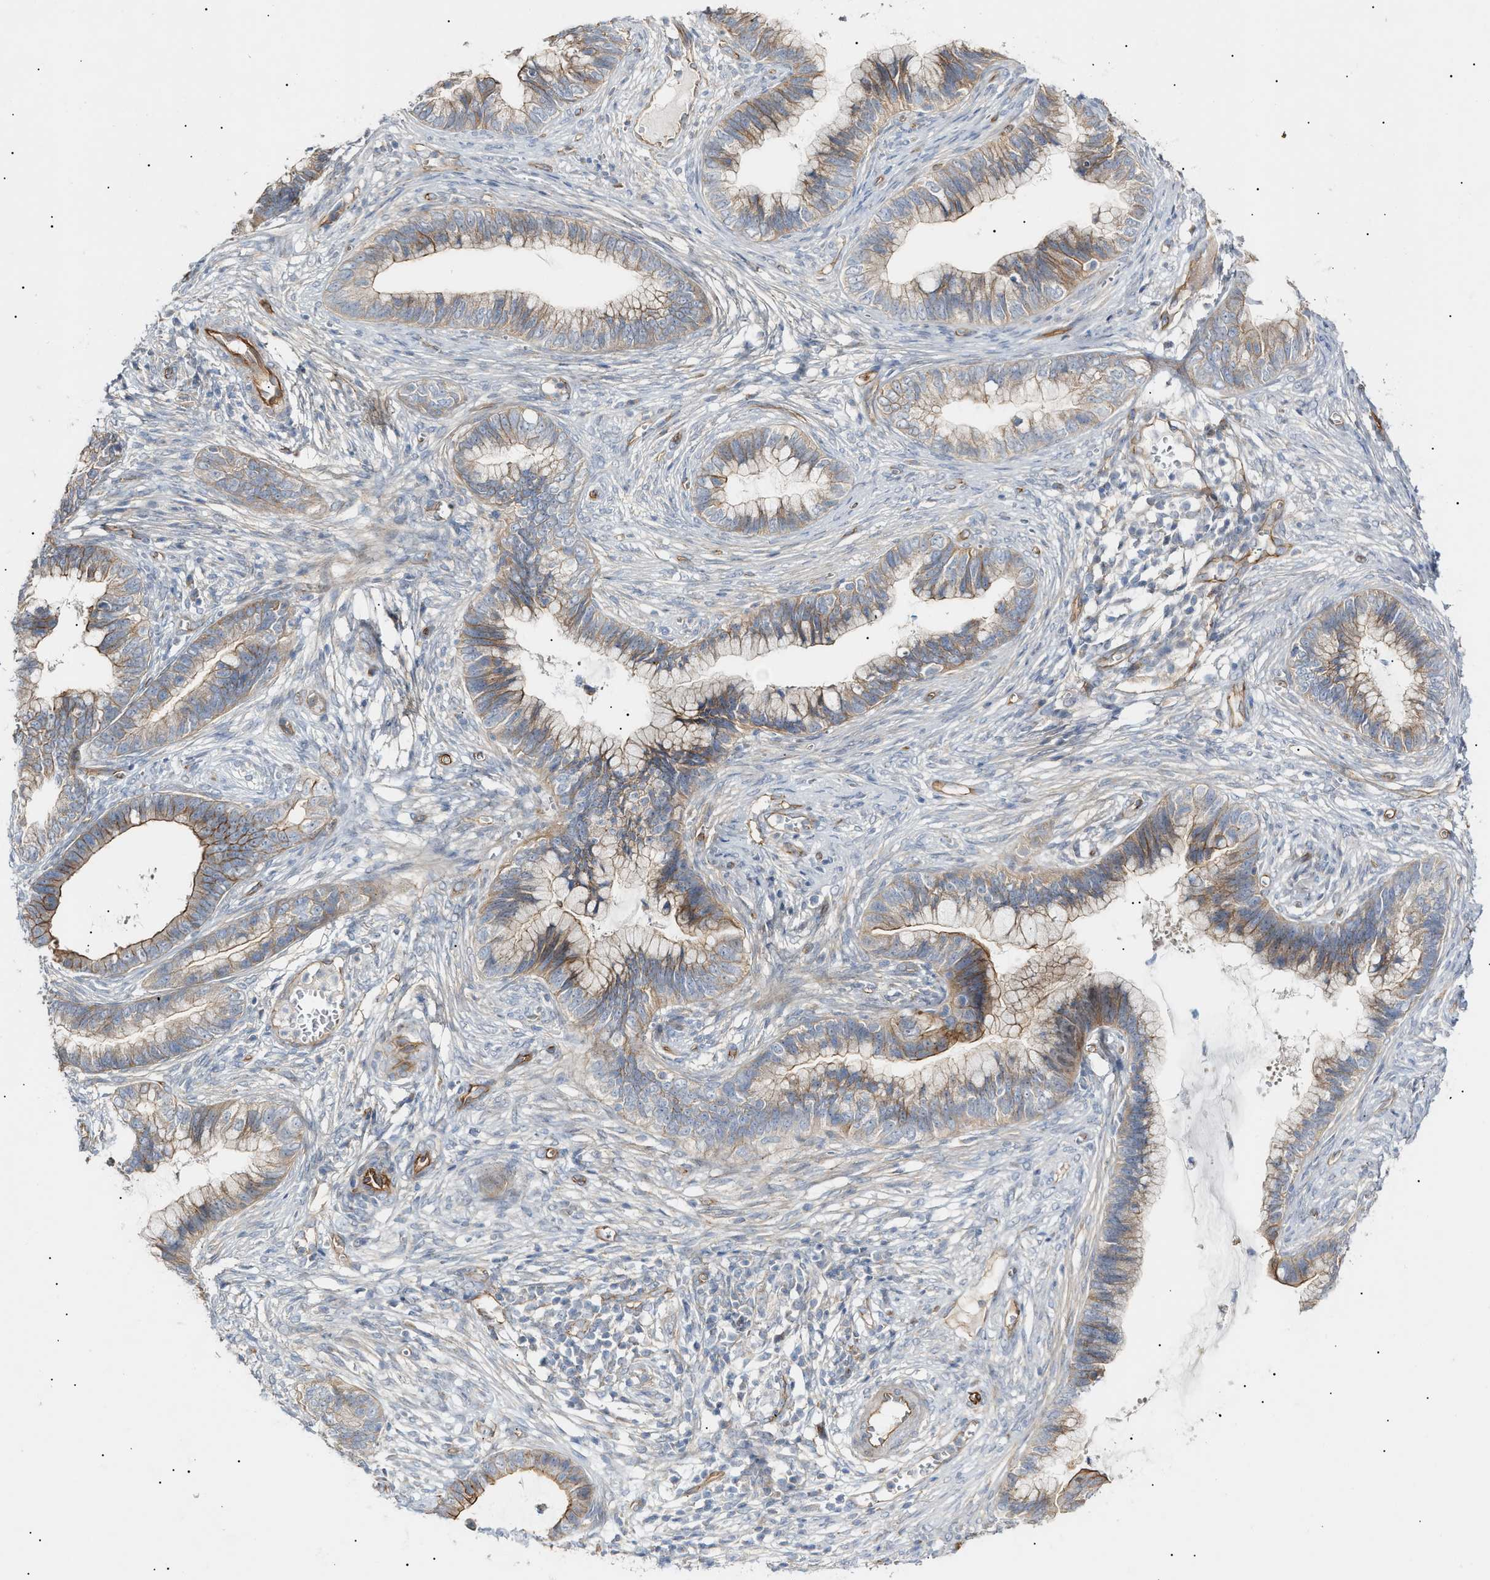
{"staining": {"intensity": "moderate", "quantity": "25%-75%", "location": "cytoplasmic/membranous"}, "tissue": "cervical cancer", "cell_type": "Tumor cells", "image_type": "cancer", "snomed": [{"axis": "morphology", "description": "Adenocarcinoma, NOS"}, {"axis": "topography", "description": "Cervix"}], "caption": "A brown stain shows moderate cytoplasmic/membranous positivity of a protein in human adenocarcinoma (cervical) tumor cells.", "gene": "ZFHX2", "patient": {"sex": "female", "age": 44}}